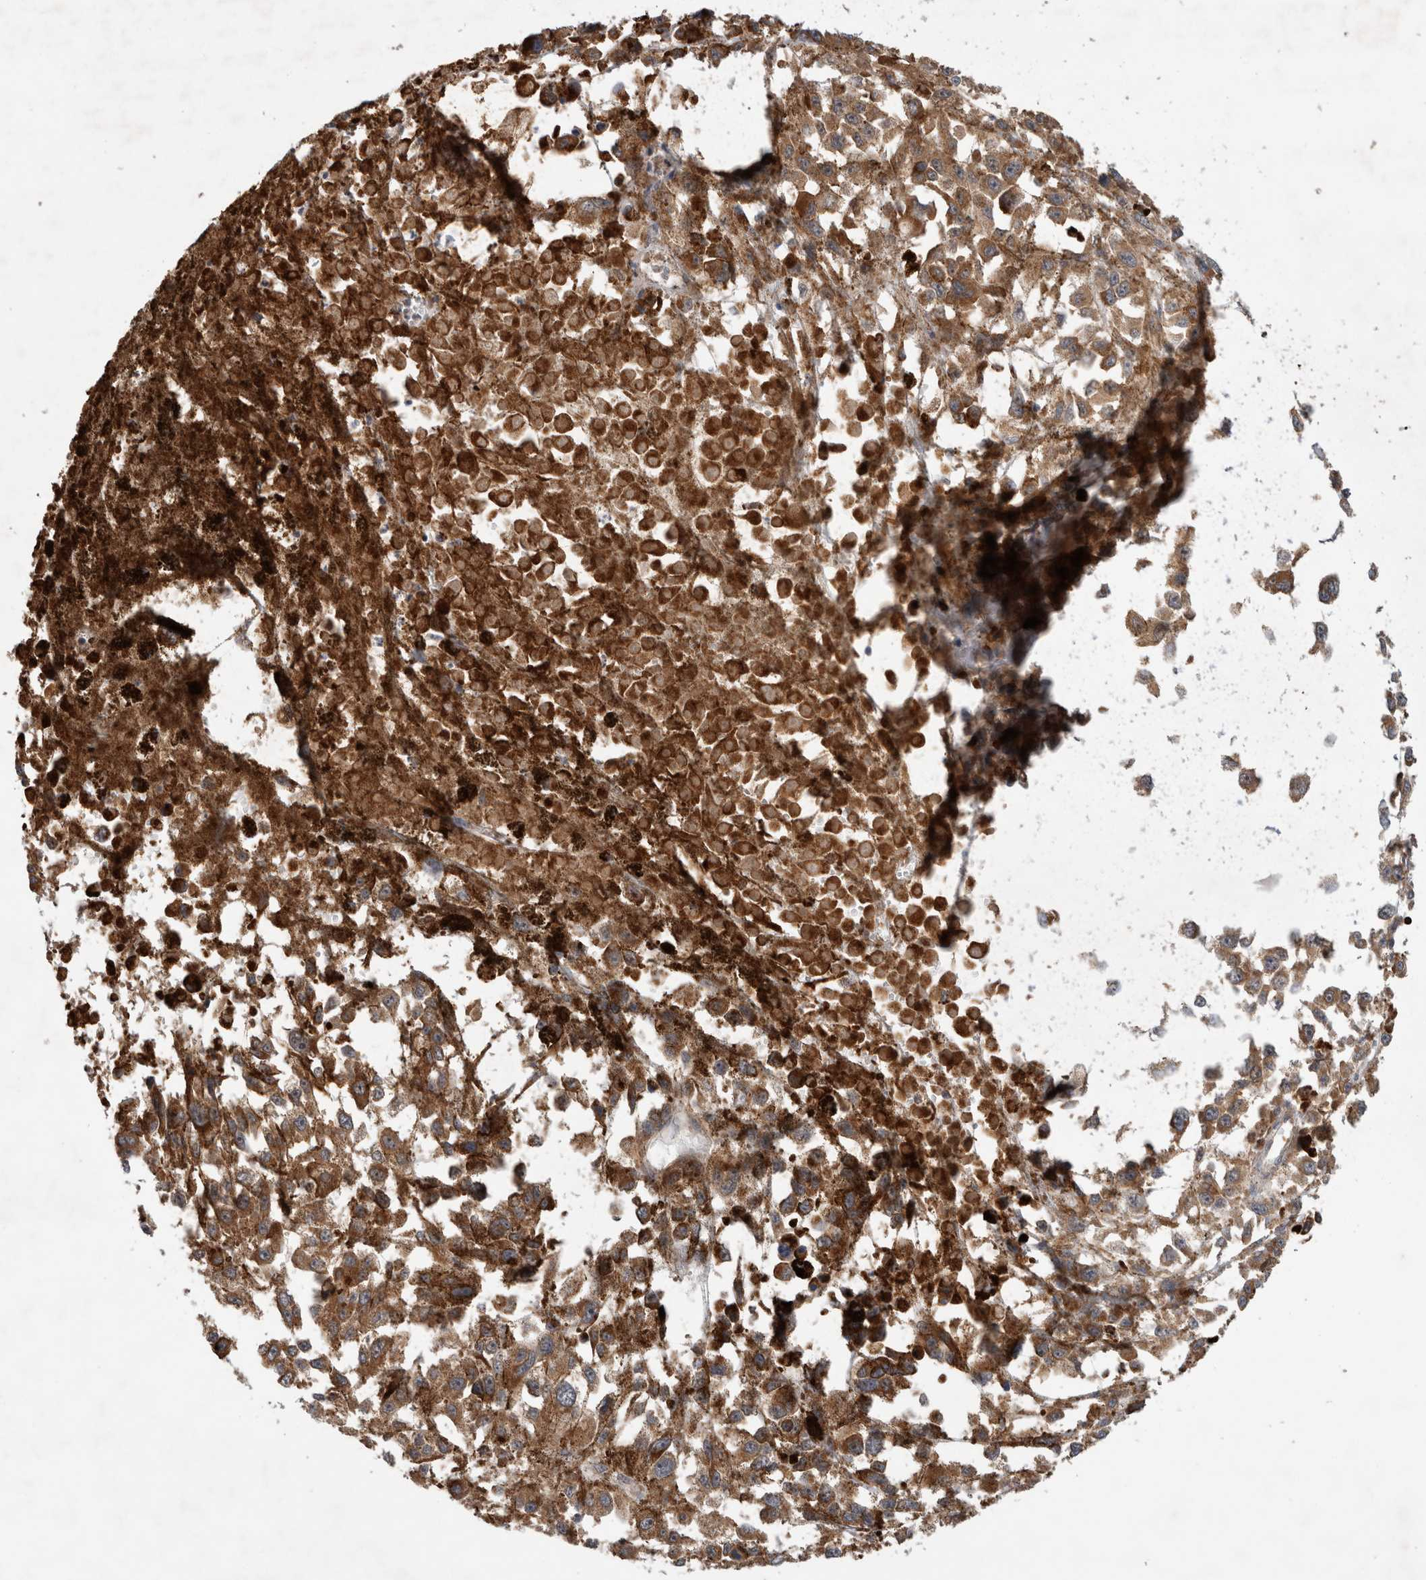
{"staining": {"intensity": "moderate", "quantity": ">75%", "location": "cytoplasmic/membranous"}, "tissue": "melanoma", "cell_type": "Tumor cells", "image_type": "cancer", "snomed": [{"axis": "morphology", "description": "Malignant melanoma, Metastatic site"}, {"axis": "topography", "description": "Lymph node"}], "caption": "Human malignant melanoma (metastatic site) stained with a brown dye demonstrates moderate cytoplasmic/membranous positive positivity in approximately >75% of tumor cells.", "gene": "ADGRL3", "patient": {"sex": "male", "age": 59}}